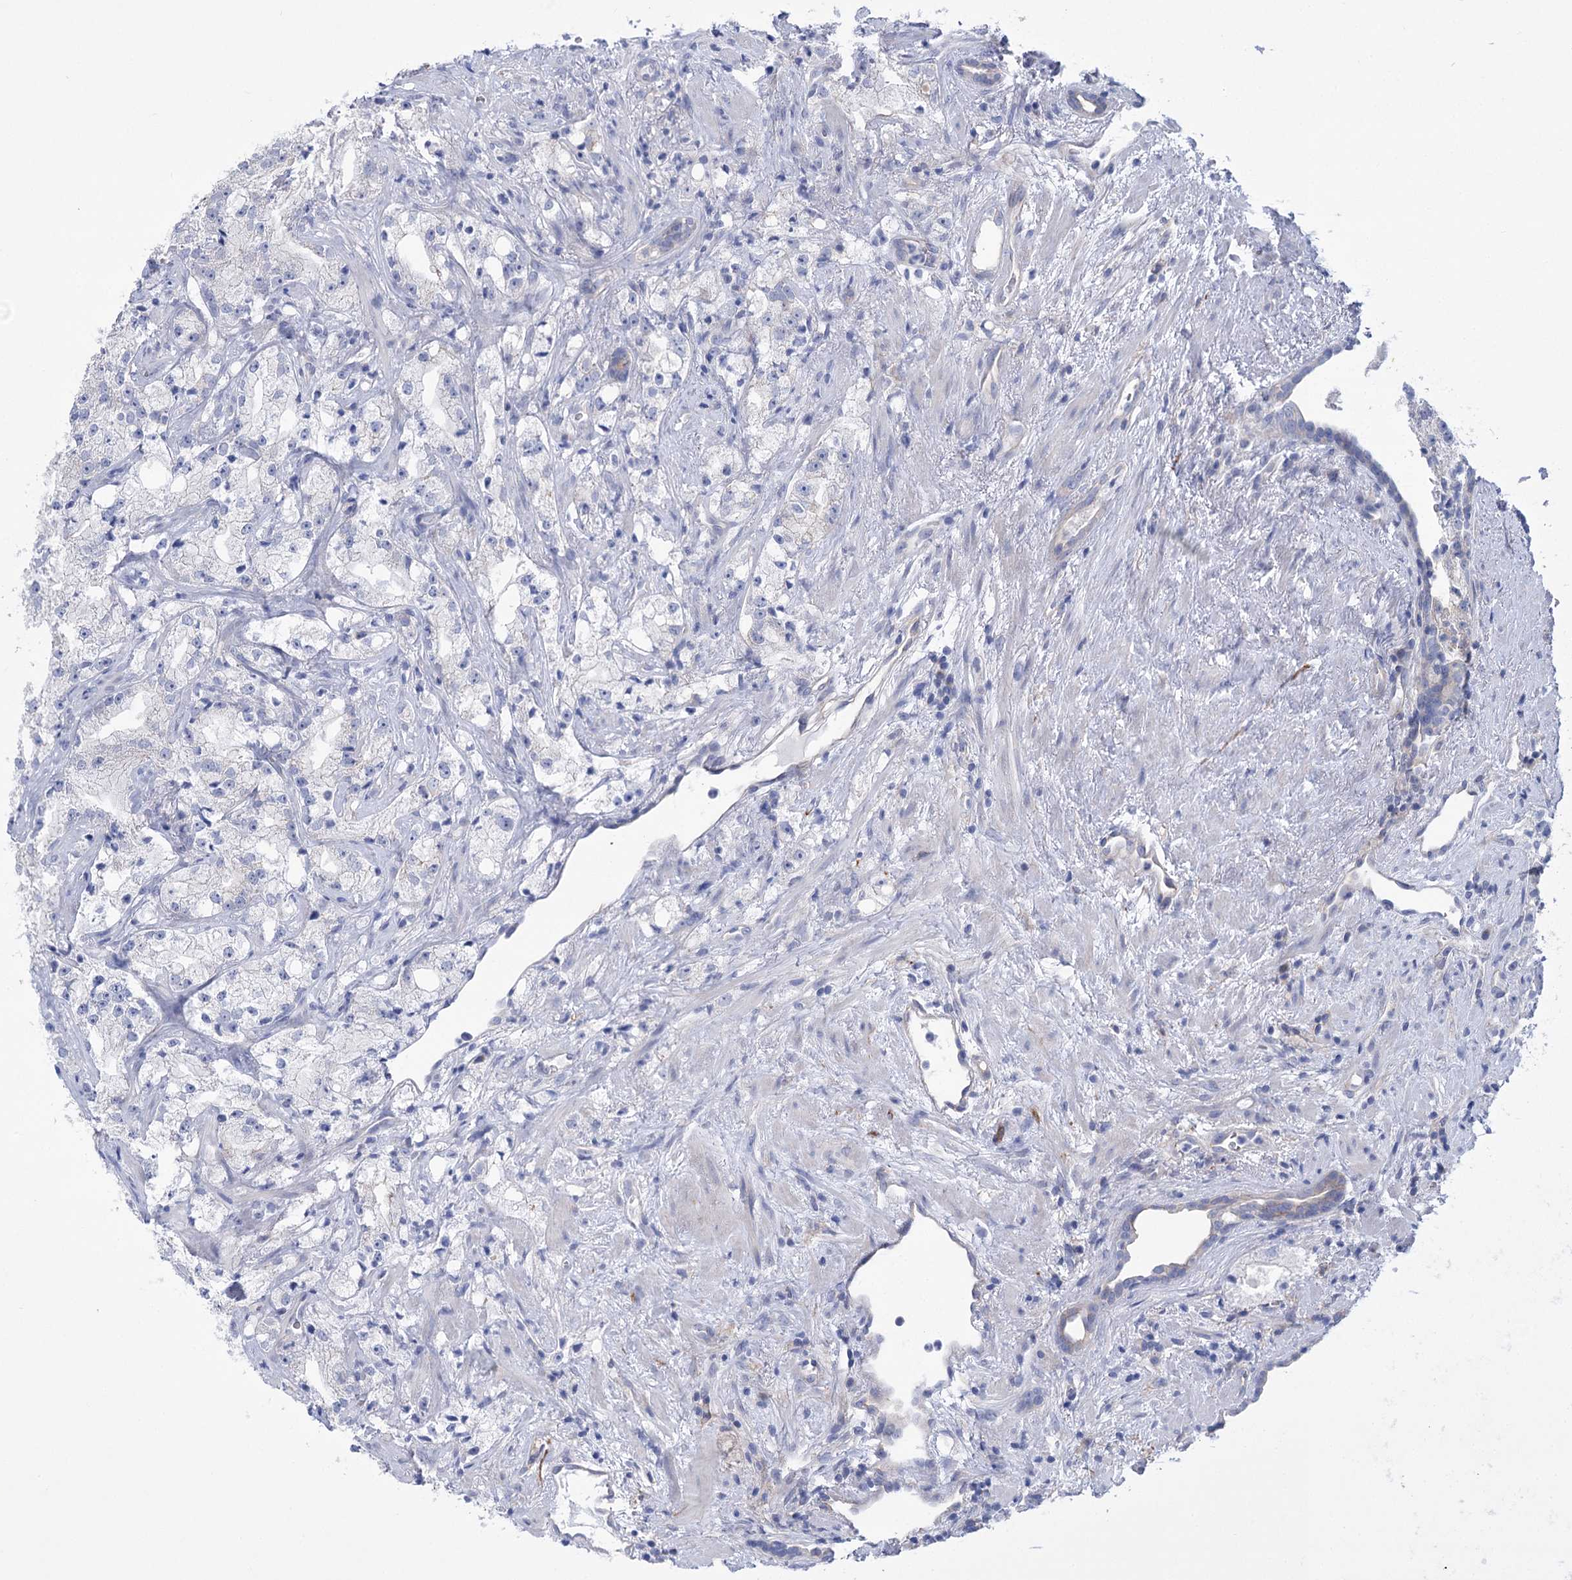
{"staining": {"intensity": "negative", "quantity": "none", "location": "none"}, "tissue": "prostate cancer", "cell_type": "Tumor cells", "image_type": "cancer", "snomed": [{"axis": "morphology", "description": "Adenocarcinoma, High grade"}, {"axis": "topography", "description": "Prostate"}], "caption": "There is no significant staining in tumor cells of high-grade adenocarcinoma (prostate). (DAB (3,3'-diaminobenzidine) immunohistochemistry (IHC), high magnification).", "gene": "LRRC34", "patient": {"sex": "male", "age": 64}}